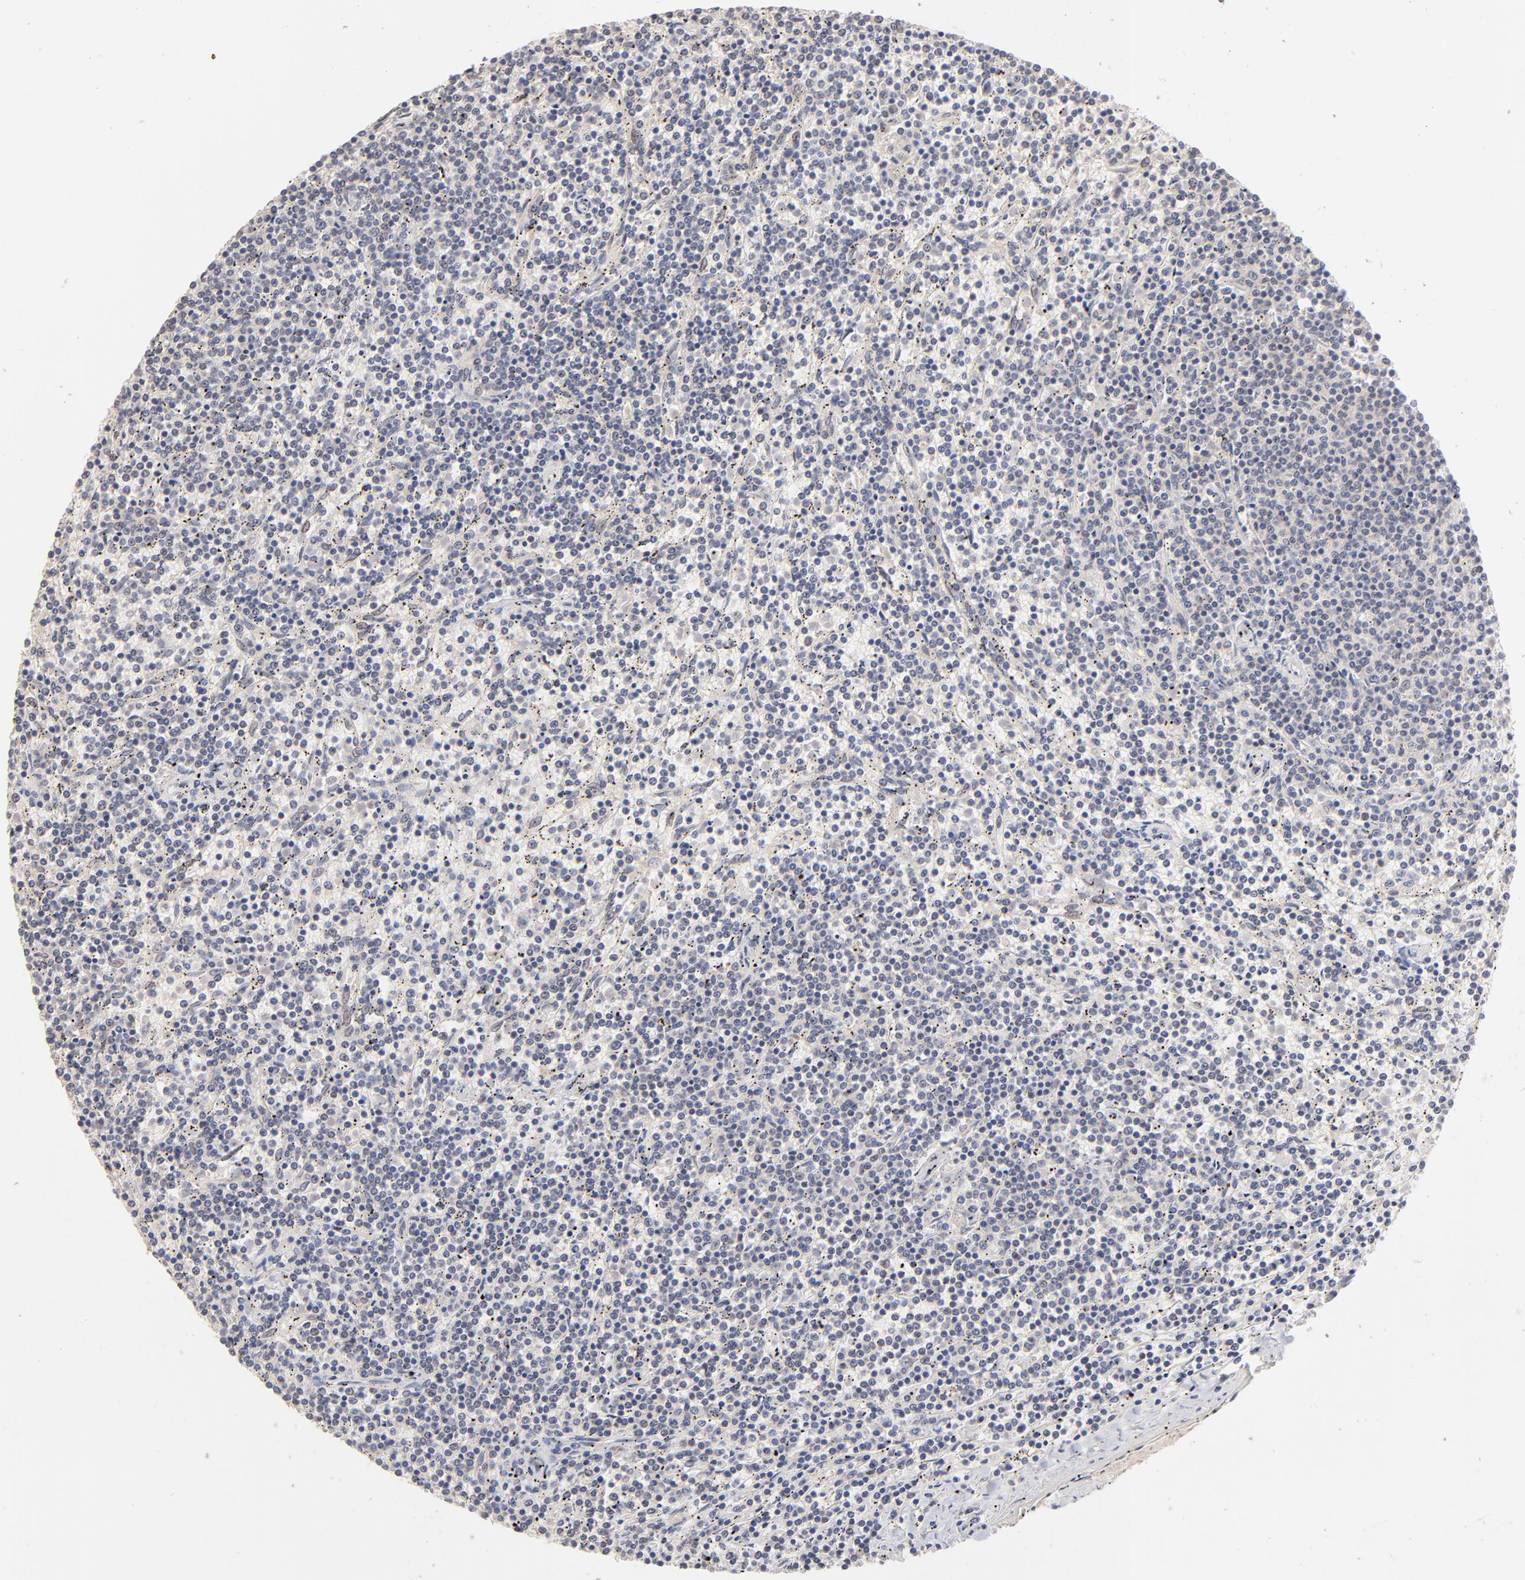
{"staining": {"intensity": "negative", "quantity": "none", "location": "none"}, "tissue": "lymphoma", "cell_type": "Tumor cells", "image_type": "cancer", "snomed": [{"axis": "morphology", "description": "Malignant lymphoma, non-Hodgkin's type, Low grade"}, {"axis": "topography", "description": "Spleen"}], "caption": "Tumor cells show no significant protein expression in lymphoma. (DAB IHC visualized using brightfield microscopy, high magnification).", "gene": "MSL2", "patient": {"sex": "female", "age": 50}}